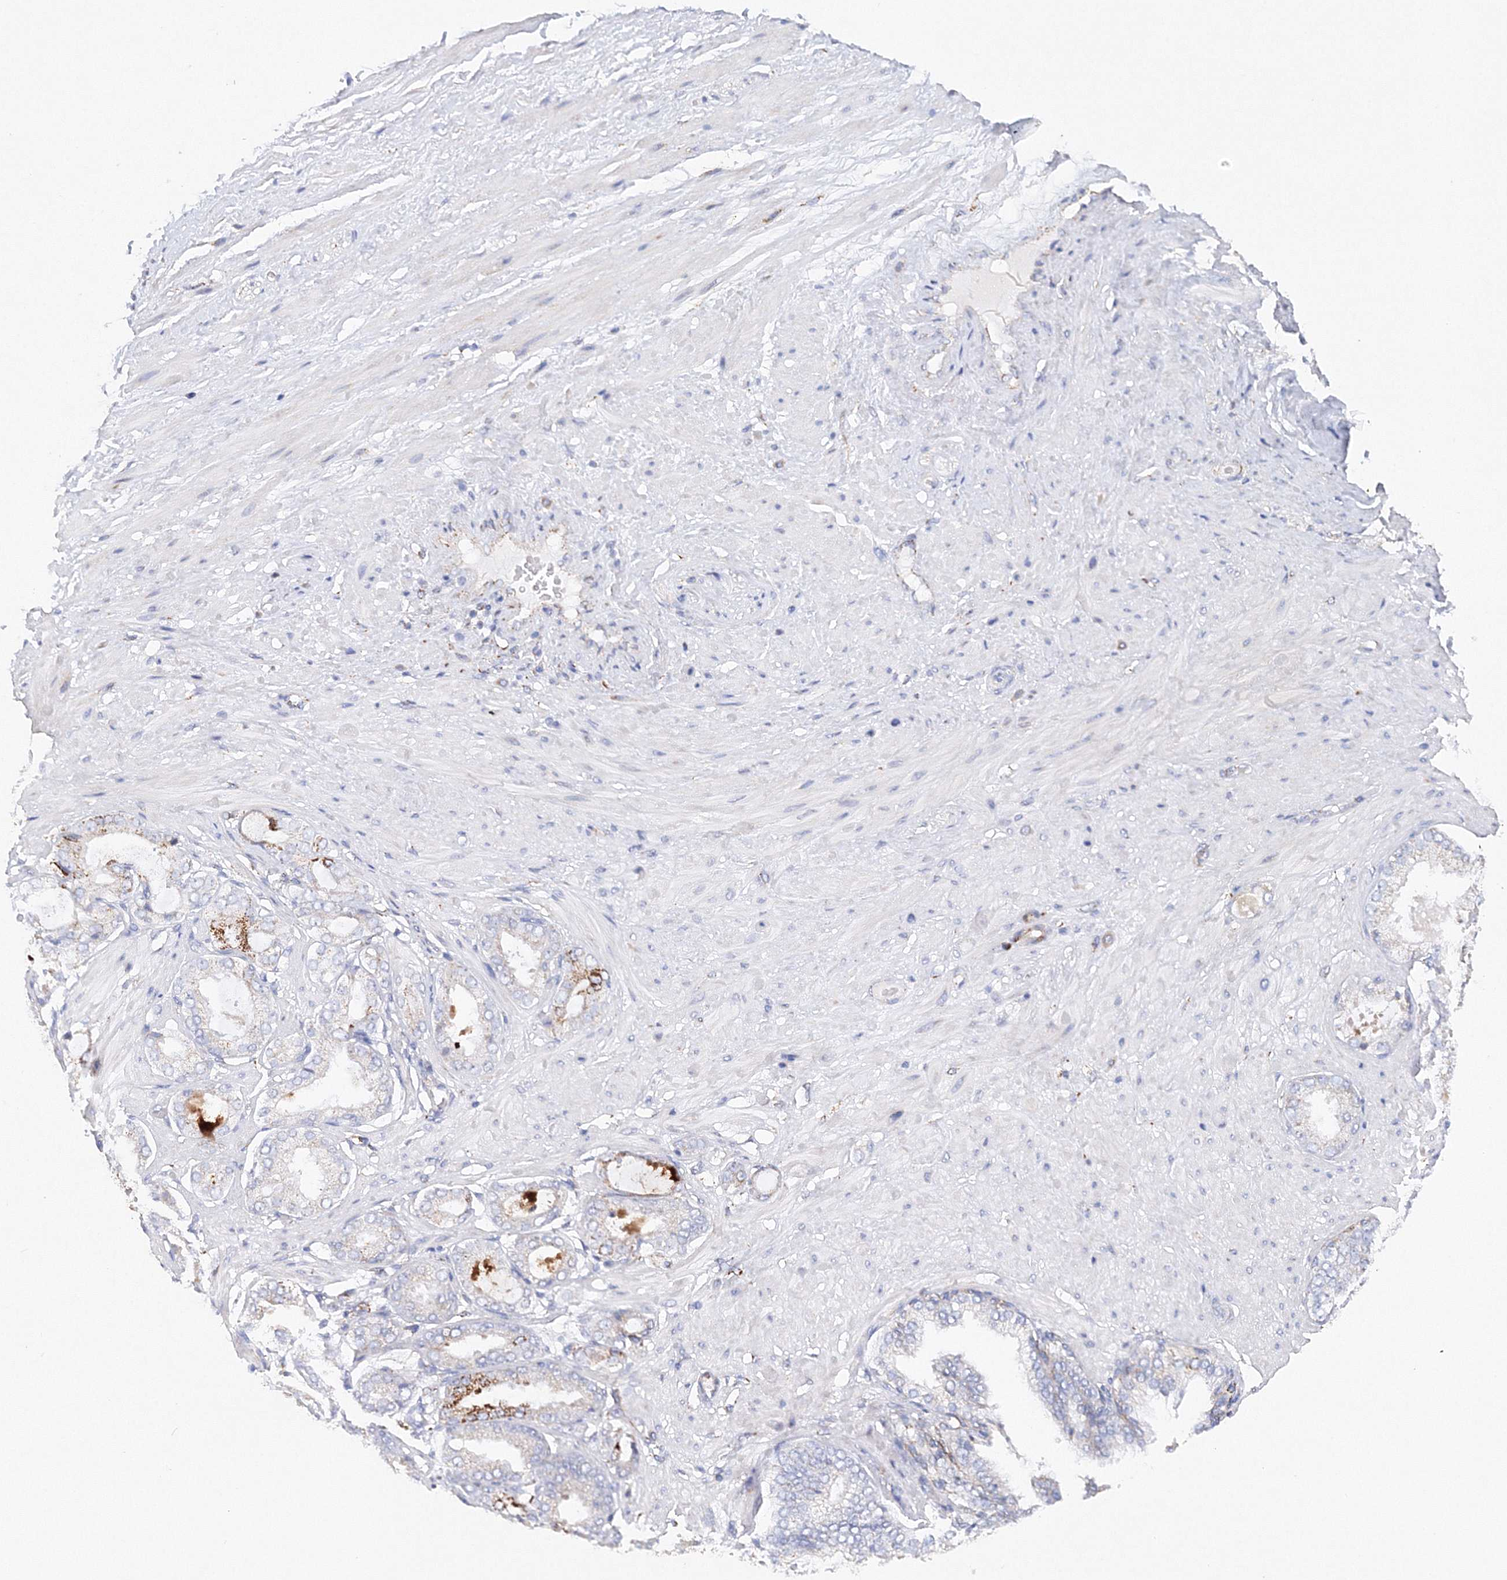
{"staining": {"intensity": "negative", "quantity": "none", "location": "none"}, "tissue": "adipose tissue", "cell_type": "Adipocytes", "image_type": "normal", "snomed": [{"axis": "morphology", "description": "Normal tissue, NOS"}, {"axis": "morphology", "description": "Adenocarcinoma, Low grade"}, {"axis": "topography", "description": "Prostate"}, {"axis": "topography", "description": "Peripheral nerve tissue"}], "caption": "There is no significant expression in adipocytes of adipose tissue. The staining was performed using DAB (3,3'-diaminobenzidine) to visualize the protein expression in brown, while the nuclei were stained in blue with hematoxylin (Magnification: 20x).", "gene": "MERTK", "patient": {"sex": "male", "age": 63}}